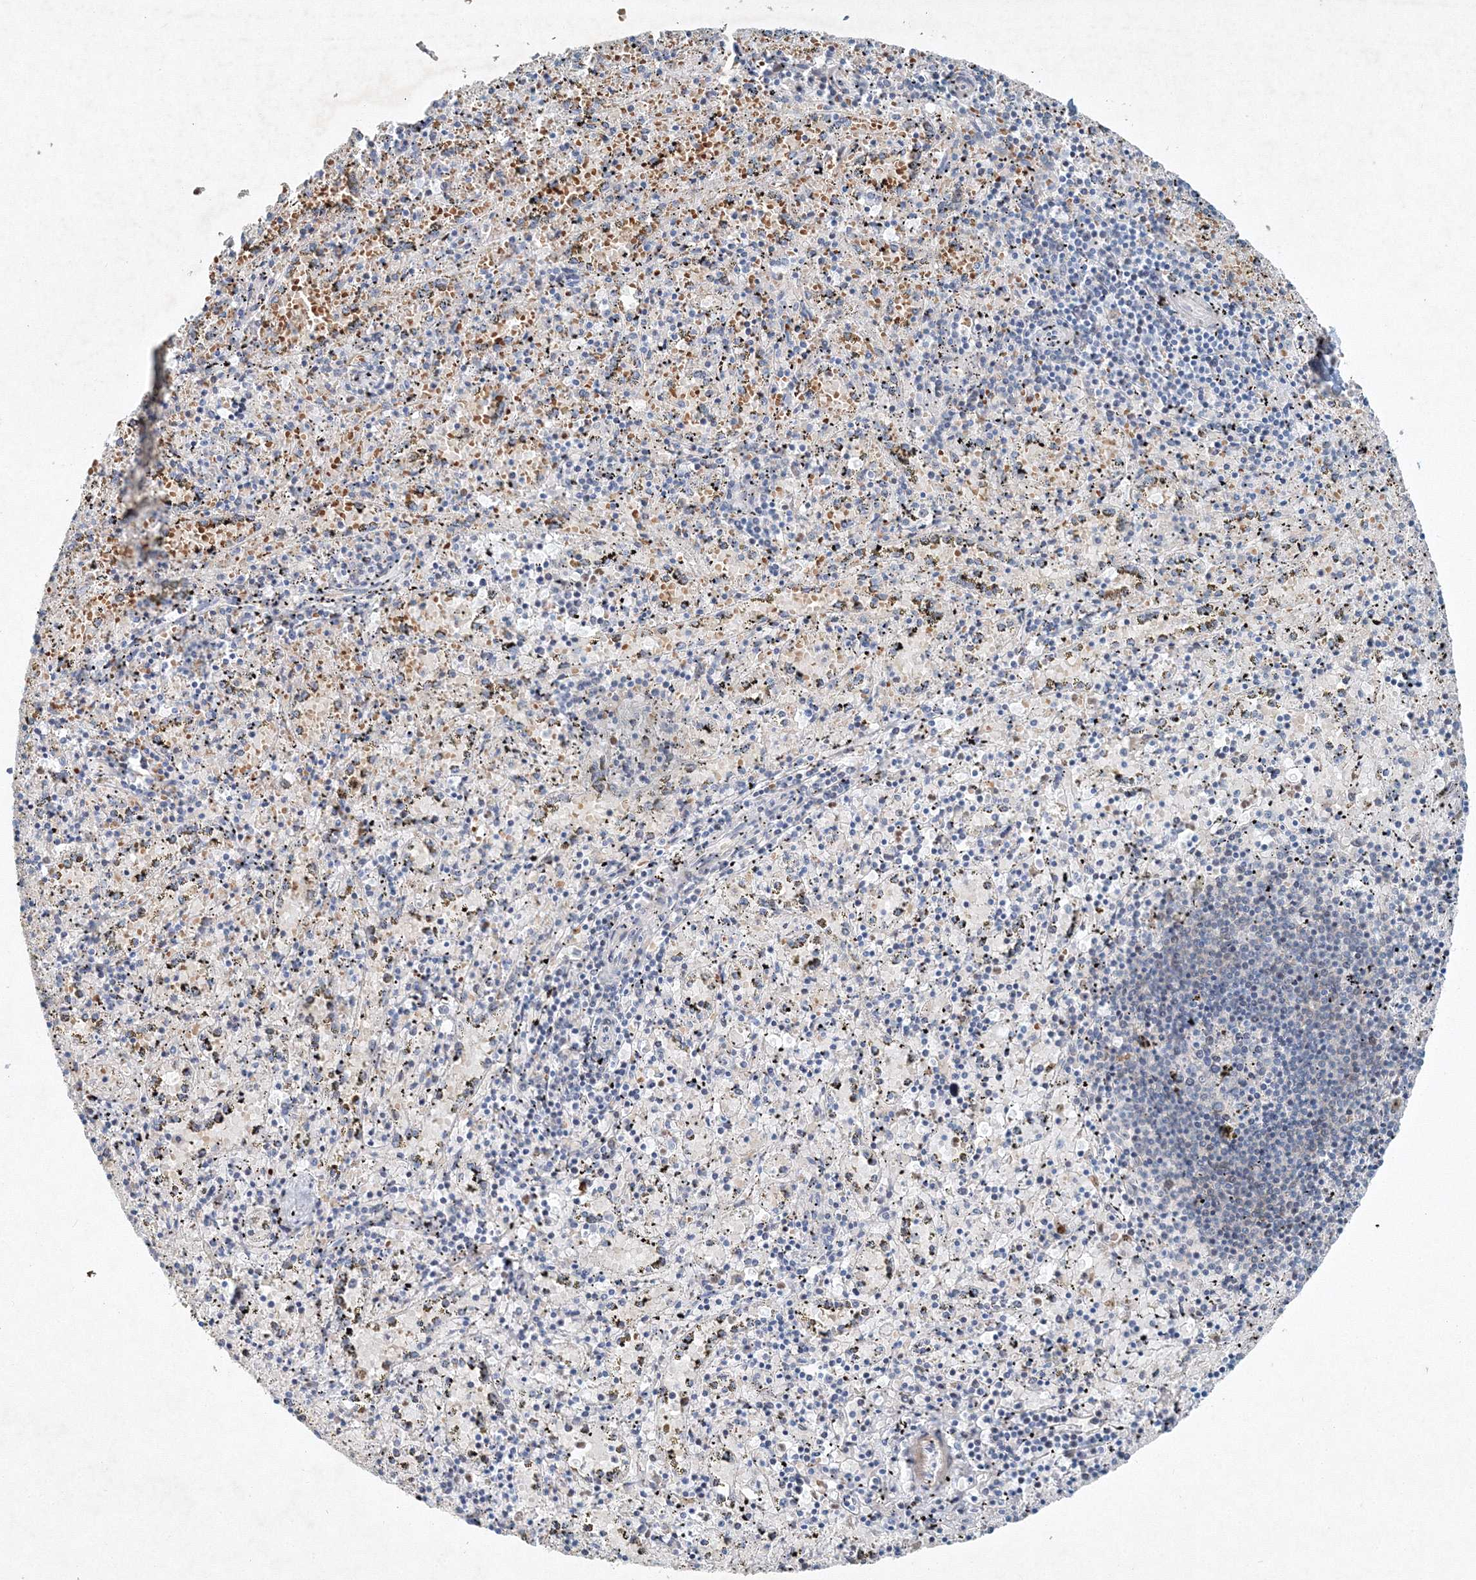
{"staining": {"intensity": "negative", "quantity": "none", "location": "none"}, "tissue": "spleen", "cell_type": "Cells in red pulp", "image_type": "normal", "snomed": [{"axis": "morphology", "description": "Normal tissue, NOS"}, {"axis": "topography", "description": "Spleen"}], "caption": "Immunohistochemistry (IHC) image of normal spleen: human spleen stained with DAB displays no significant protein expression in cells in red pulp.", "gene": "SH3BP5", "patient": {"sex": "male", "age": 11}}